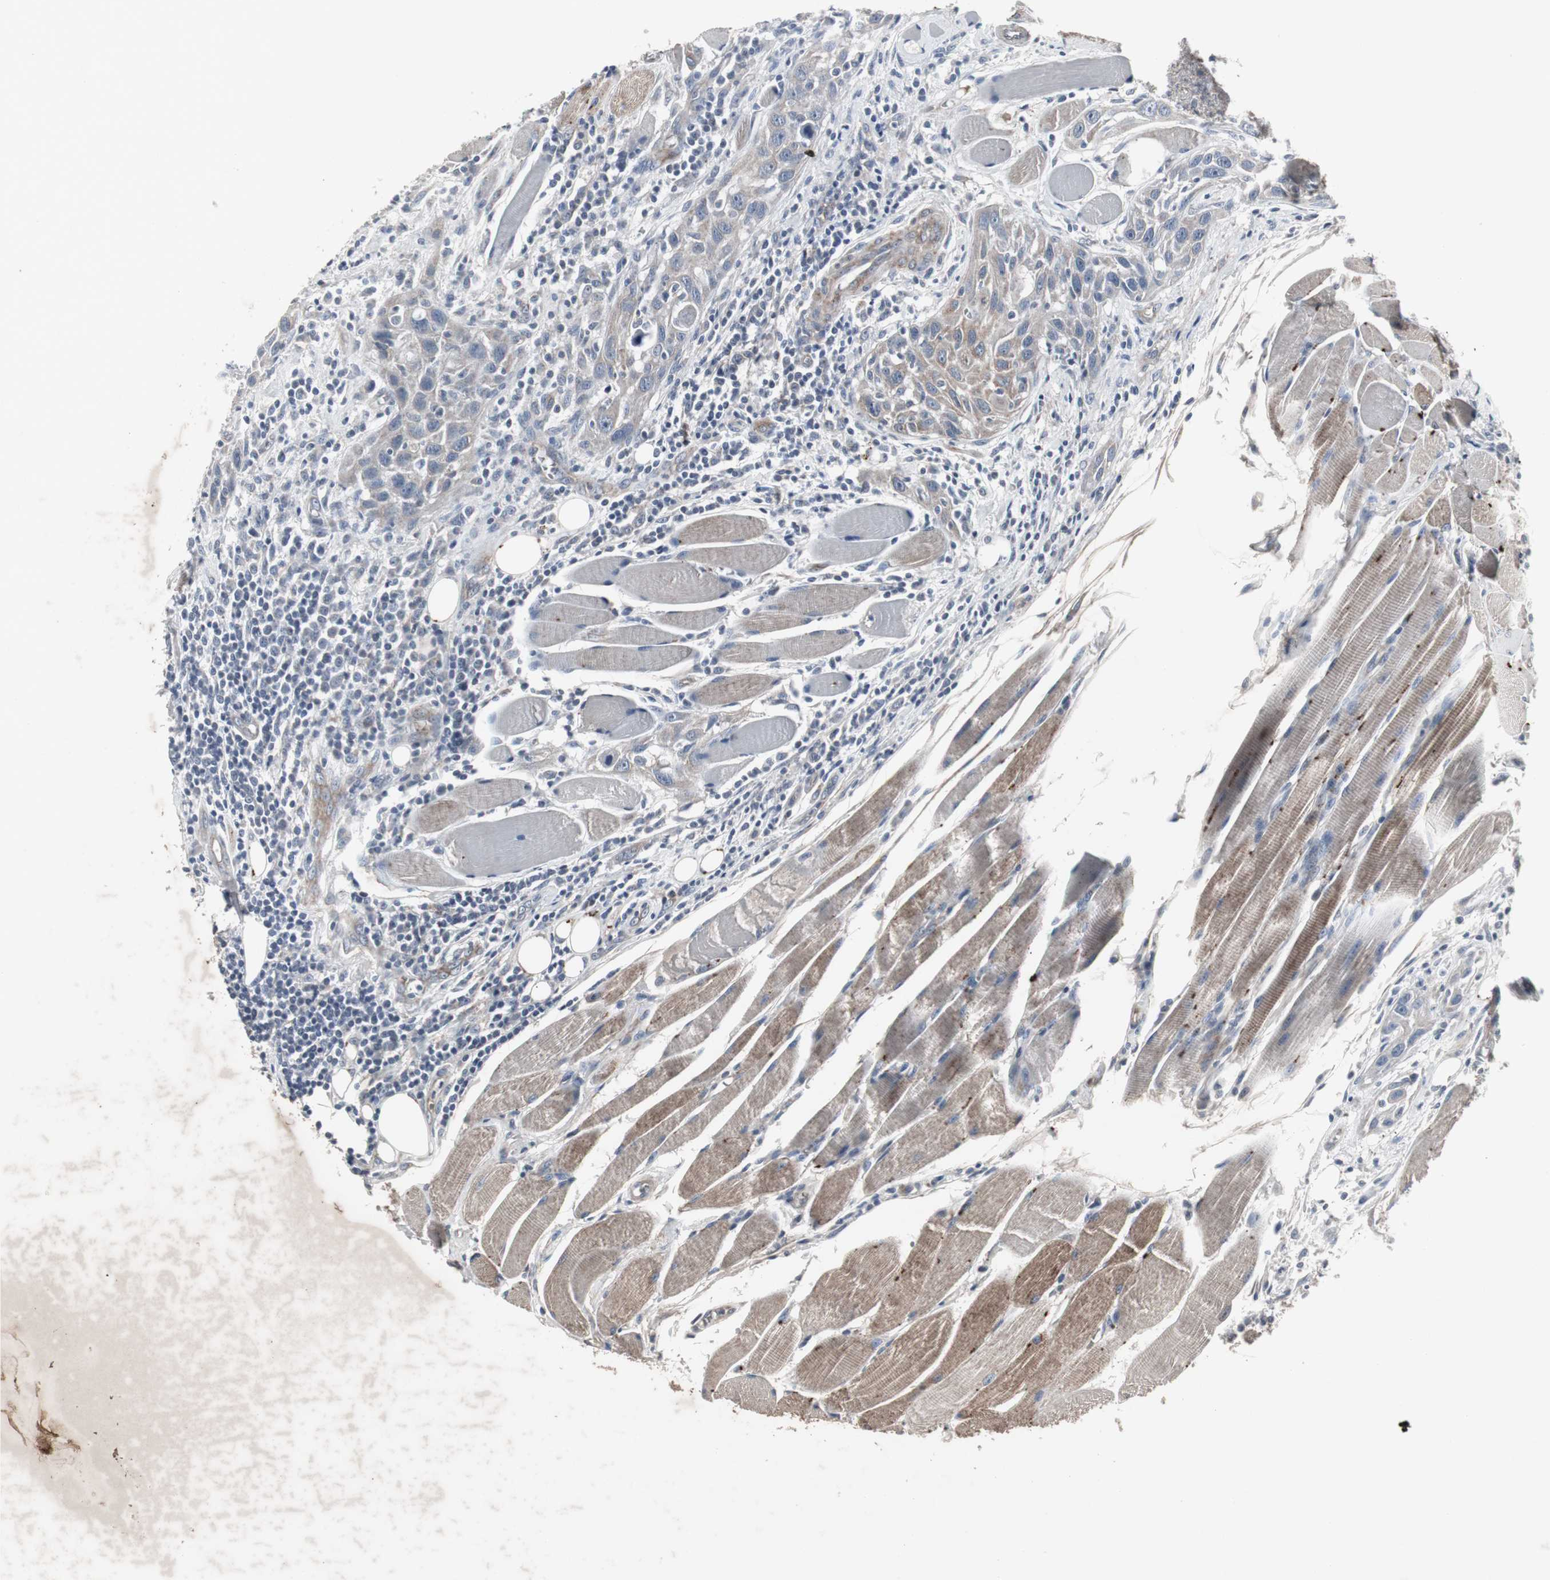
{"staining": {"intensity": "weak", "quantity": "25%-75%", "location": "cytoplasmic/membranous"}, "tissue": "head and neck cancer", "cell_type": "Tumor cells", "image_type": "cancer", "snomed": [{"axis": "morphology", "description": "Squamous cell carcinoma, NOS"}, {"axis": "topography", "description": "Oral tissue"}, {"axis": "topography", "description": "Head-Neck"}], "caption": "The image reveals a brown stain indicating the presence of a protein in the cytoplasmic/membranous of tumor cells in head and neck cancer (squamous cell carcinoma). The protein is shown in brown color, while the nuclei are stained blue.", "gene": "ACAA1", "patient": {"sex": "female", "age": 50}}